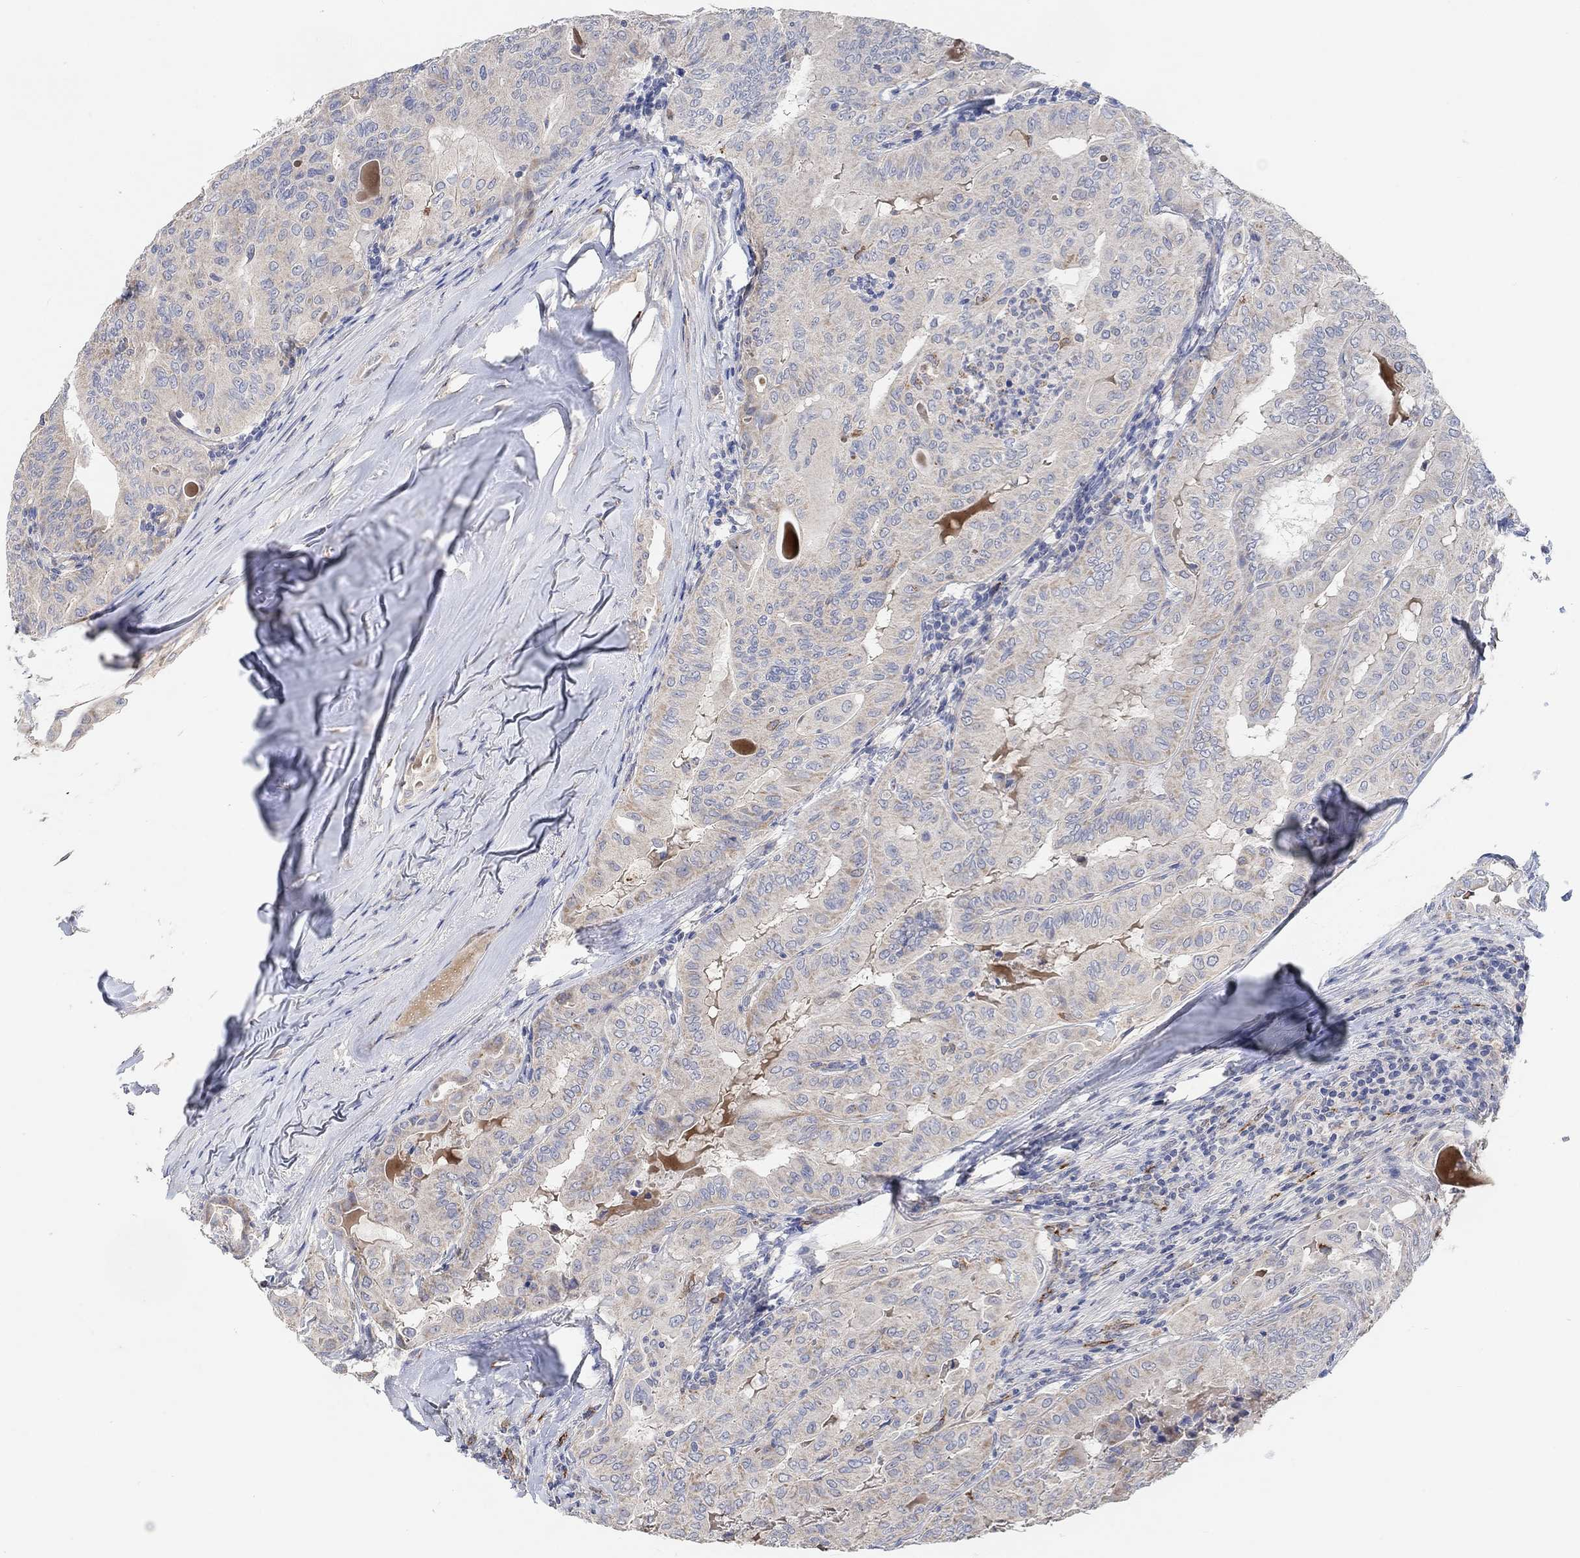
{"staining": {"intensity": "weak", "quantity": "25%-75%", "location": "cytoplasmic/membranous"}, "tissue": "thyroid cancer", "cell_type": "Tumor cells", "image_type": "cancer", "snomed": [{"axis": "morphology", "description": "Papillary adenocarcinoma, NOS"}, {"axis": "topography", "description": "Thyroid gland"}], "caption": "Thyroid cancer (papillary adenocarcinoma) stained with a brown dye exhibits weak cytoplasmic/membranous positive positivity in about 25%-75% of tumor cells.", "gene": "HCRTR1", "patient": {"sex": "female", "age": 68}}